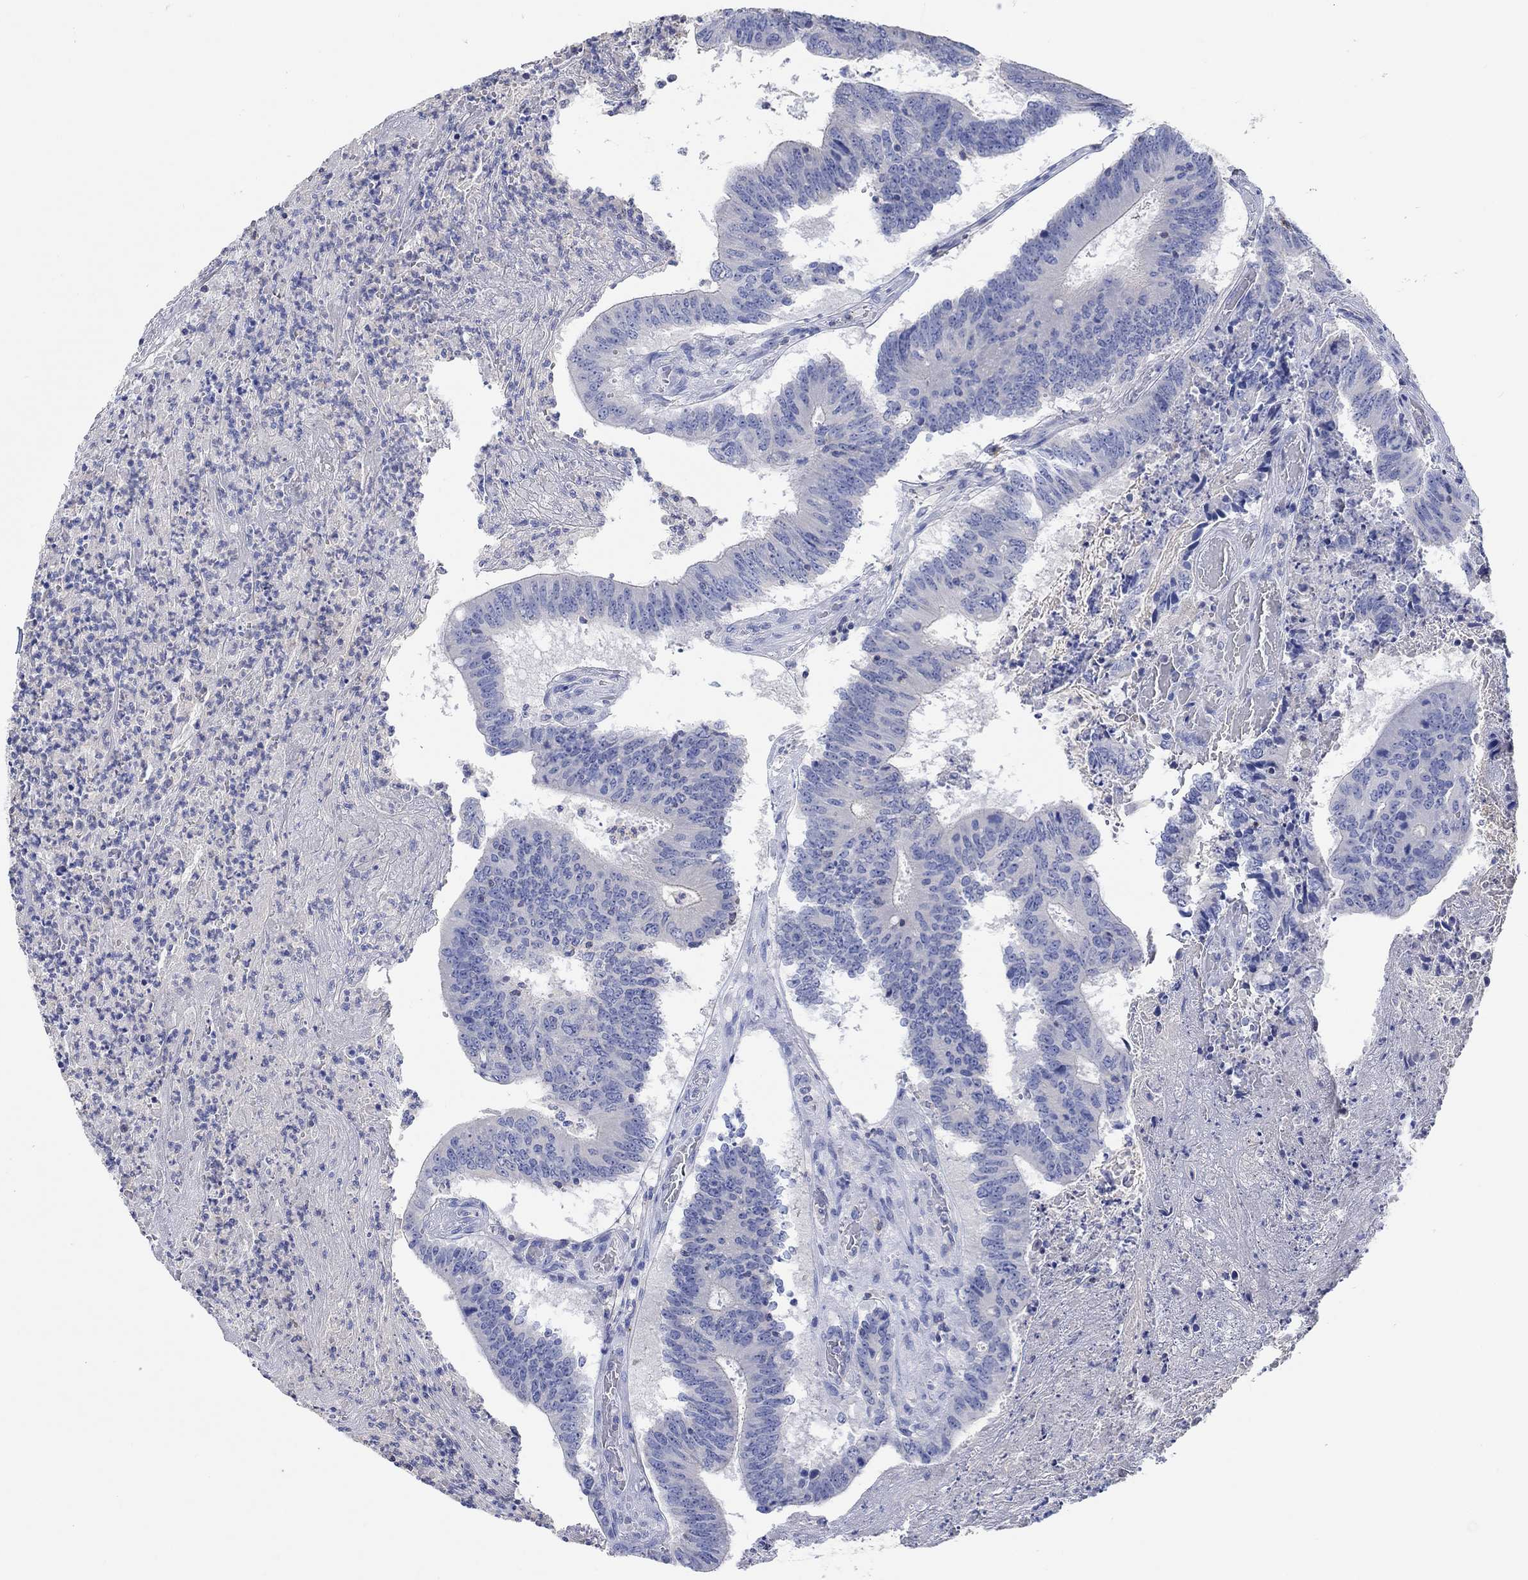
{"staining": {"intensity": "negative", "quantity": "none", "location": "none"}, "tissue": "colorectal cancer", "cell_type": "Tumor cells", "image_type": "cancer", "snomed": [{"axis": "morphology", "description": "Adenocarcinoma, NOS"}, {"axis": "topography", "description": "Colon"}], "caption": "Photomicrograph shows no significant protein positivity in tumor cells of colorectal cancer.", "gene": "GCM1", "patient": {"sex": "female", "age": 70}}